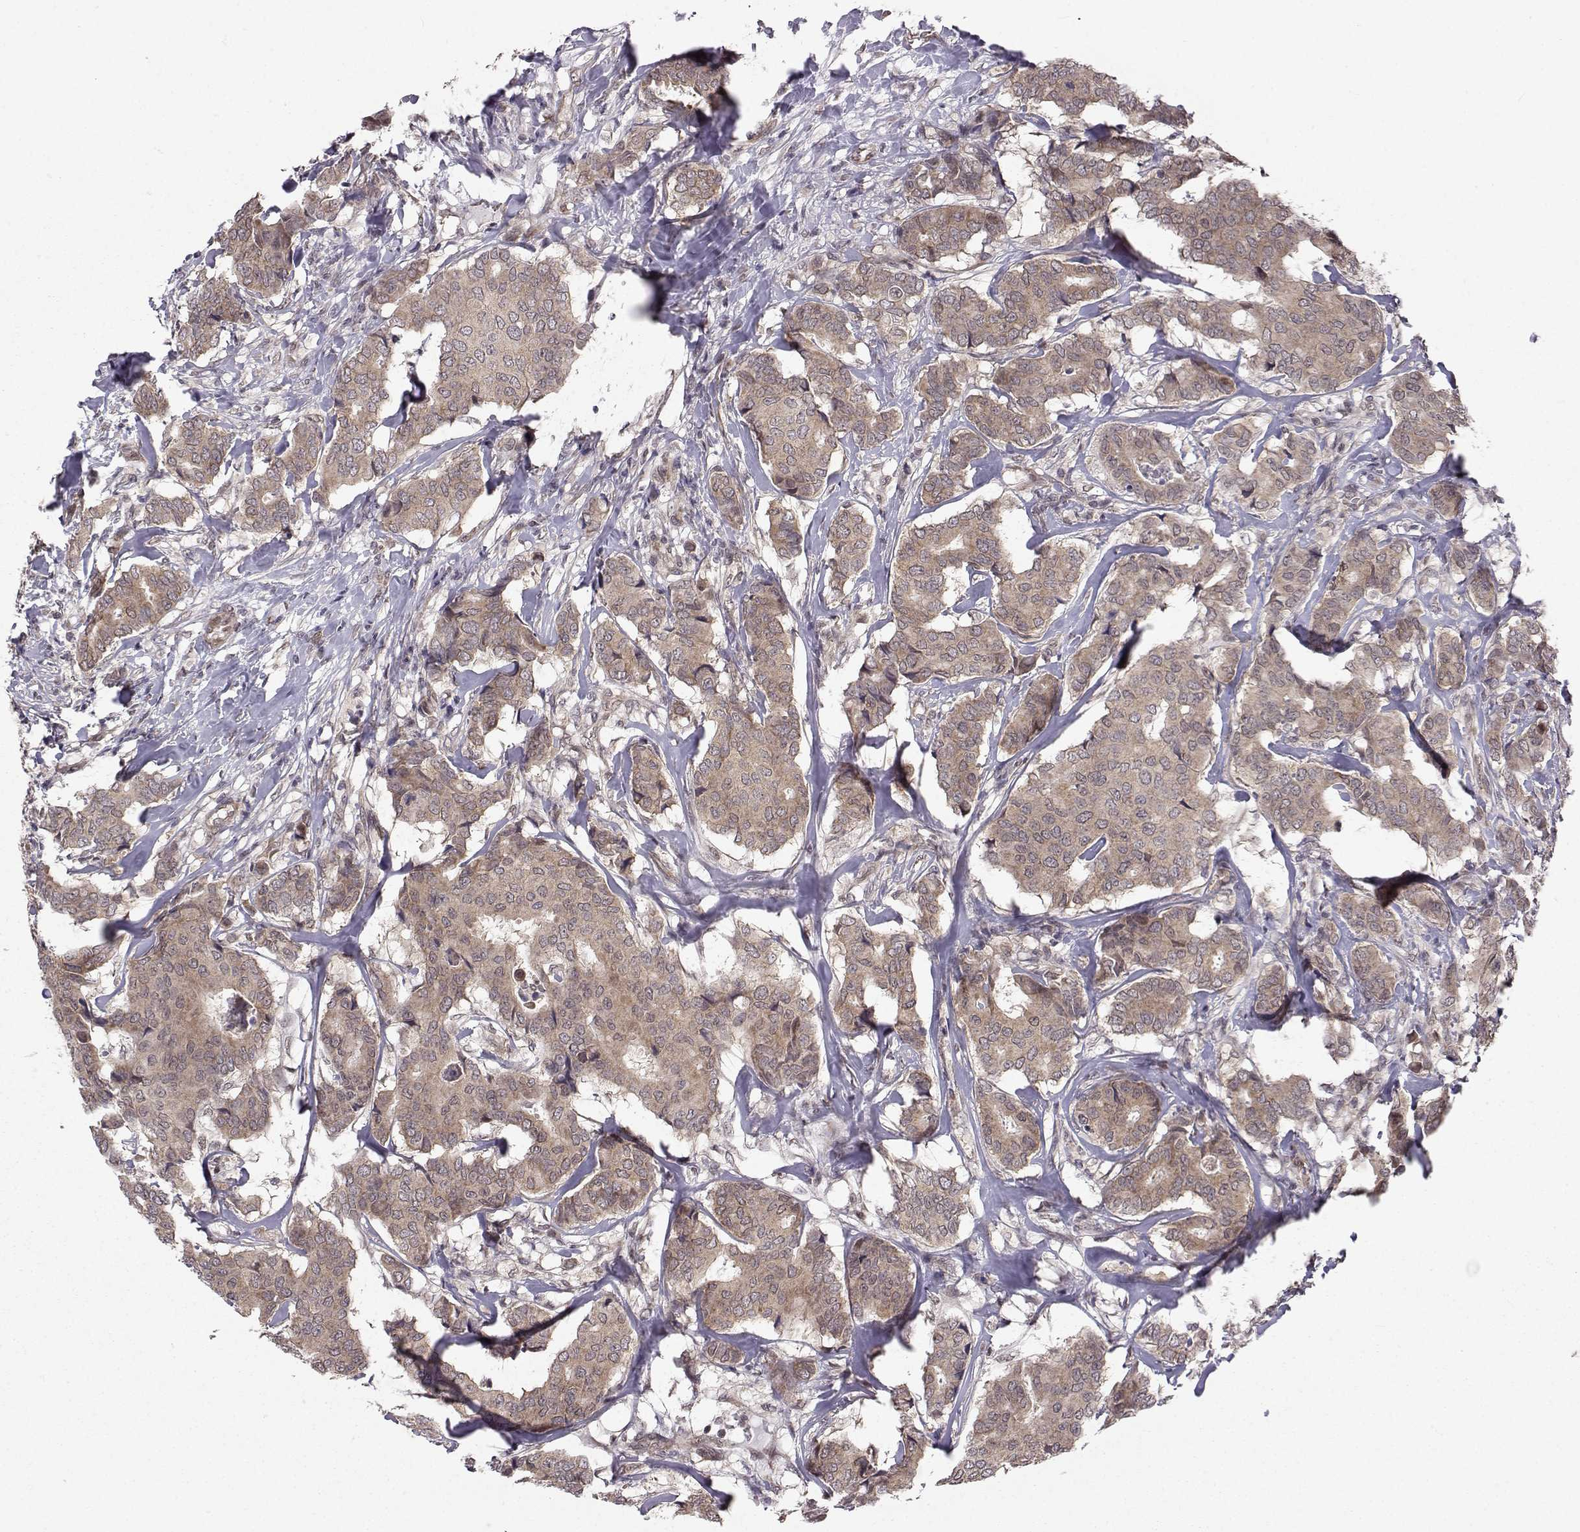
{"staining": {"intensity": "moderate", "quantity": ">75%", "location": "cytoplasmic/membranous"}, "tissue": "breast cancer", "cell_type": "Tumor cells", "image_type": "cancer", "snomed": [{"axis": "morphology", "description": "Duct carcinoma"}, {"axis": "topography", "description": "Breast"}], "caption": "Immunohistochemical staining of breast intraductal carcinoma exhibits medium levels of moderate cytoplasmic/membranous protein staining in approximately >75% of tumor cells.", "gene": "PKN2", "patient": {"sex": "female", "age": 75}}